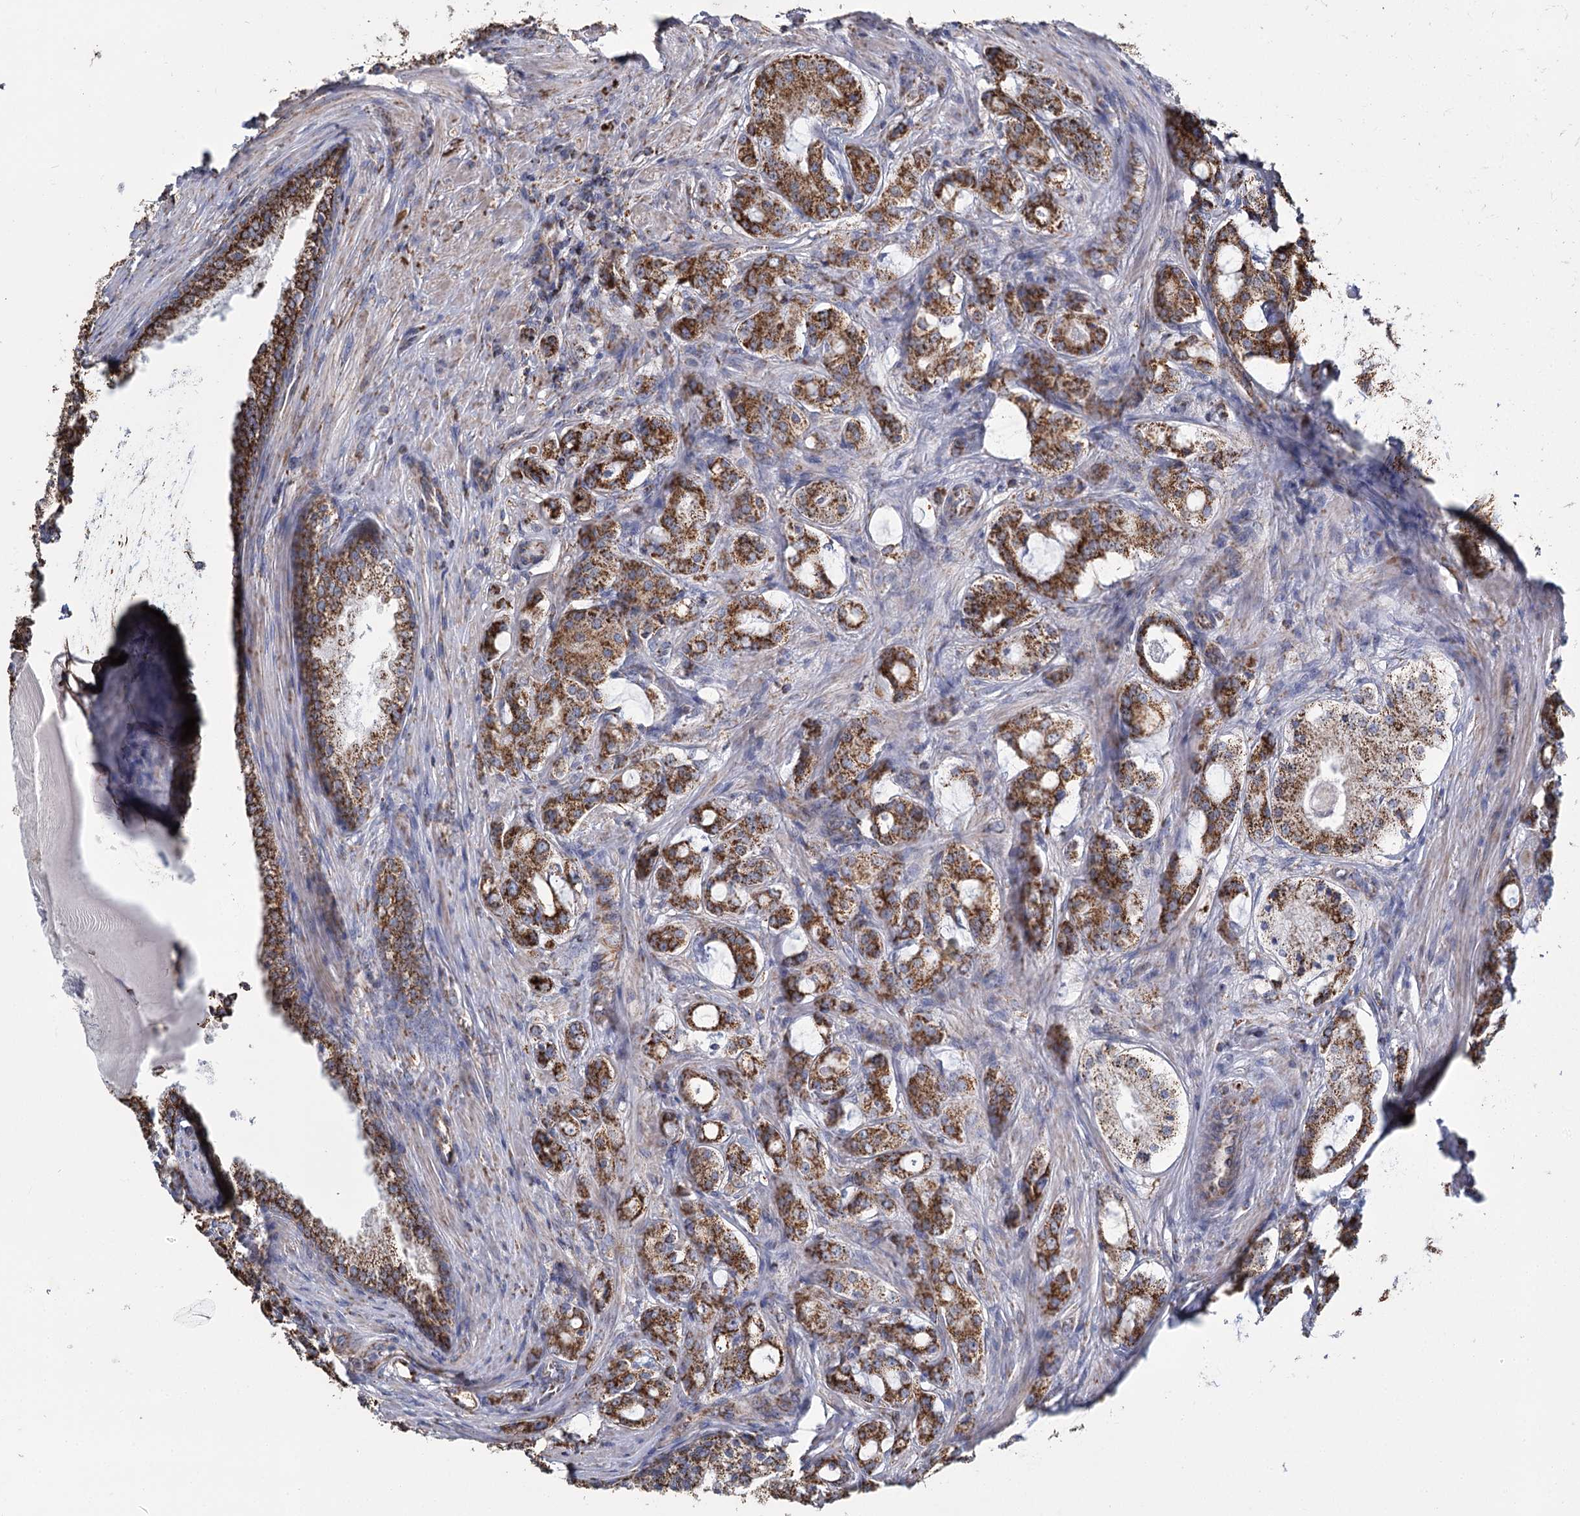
{"staining": {"intensity": "strong", "quantity": ">75%", "location": "cytoplasmic/membranous"}, "tissue": "prostate cancer", "cell_type": "Tumor cells", "image_type": "cancer", "snomed": [{"axis": "morphology", "description": "Adenocarcinoma, High grade"}, {"axis": "topography", "description": "Prostate"}], "caption": "Immunohistochemical staining of prostate cancer displays high levels of strong cytoplasmic/membranous expression in approximately >75% of tumor cells. (DAB IHC with brightfield microscopy, high magnification).", "gene": "MRPL44", "patient": {"sex": "male", "age": 63}}